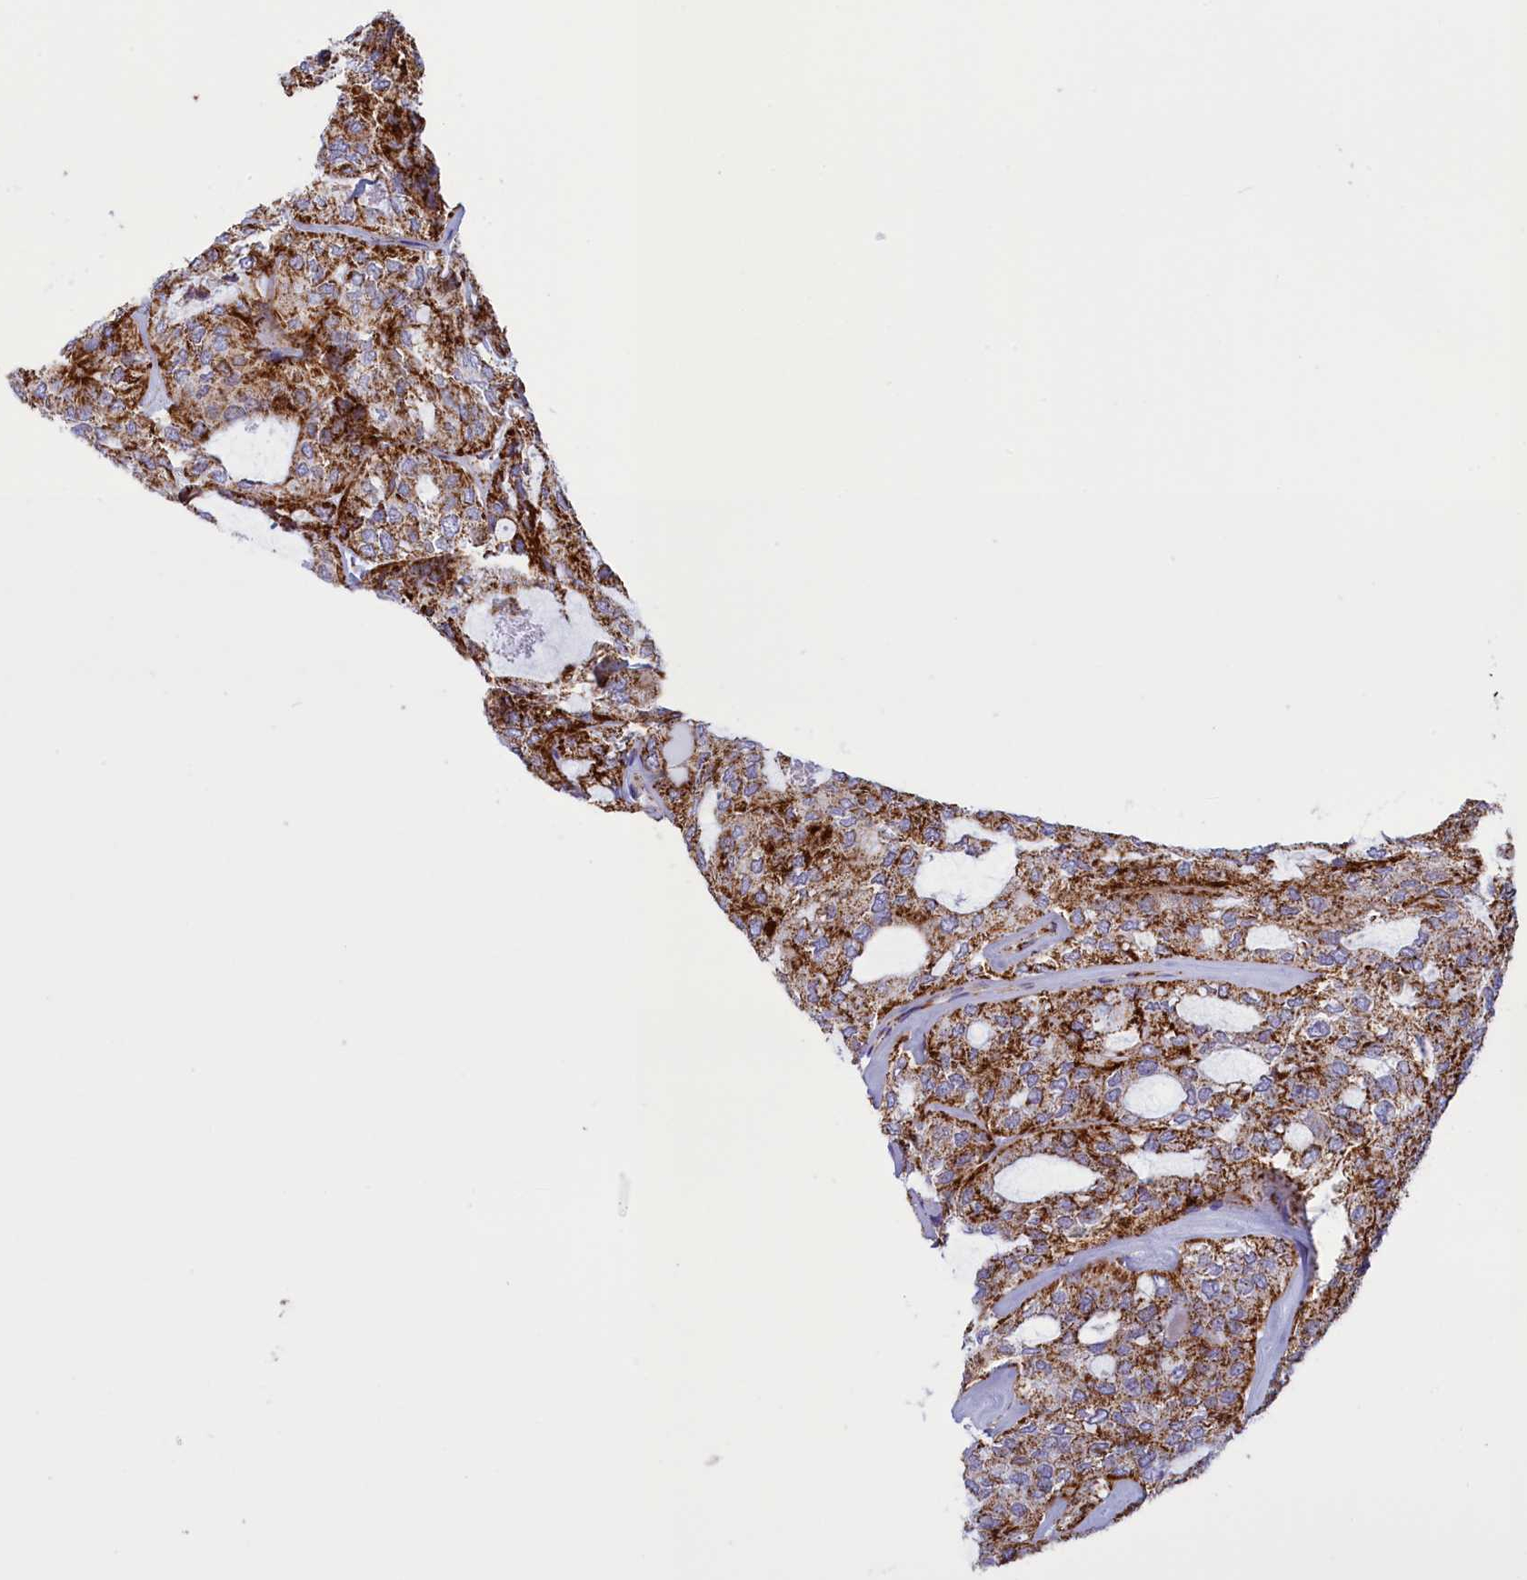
{"staining": {"intensity": "strong", "quantity": "25%-75%", "location": "cytoplasmic/membranous"}, "tissue": "thyroid cancer", "cell_type": "Tumor cells", "image_type": "cancer", "snomed": [{"axis": "morphology", "description": "Follicular adenoma carcinoma, NOS"}, {"axis": "topography", "description": "Thyroid gland"}], "caption": "Protein staining of thyroid follicular adenoma carcinoma tissue demonstrates strong cytoplasmic/membranous staining in about 25%-75% of tumor cells.", "gene": "ISOC2", "patient": {"sex": "male", "age": 75}}